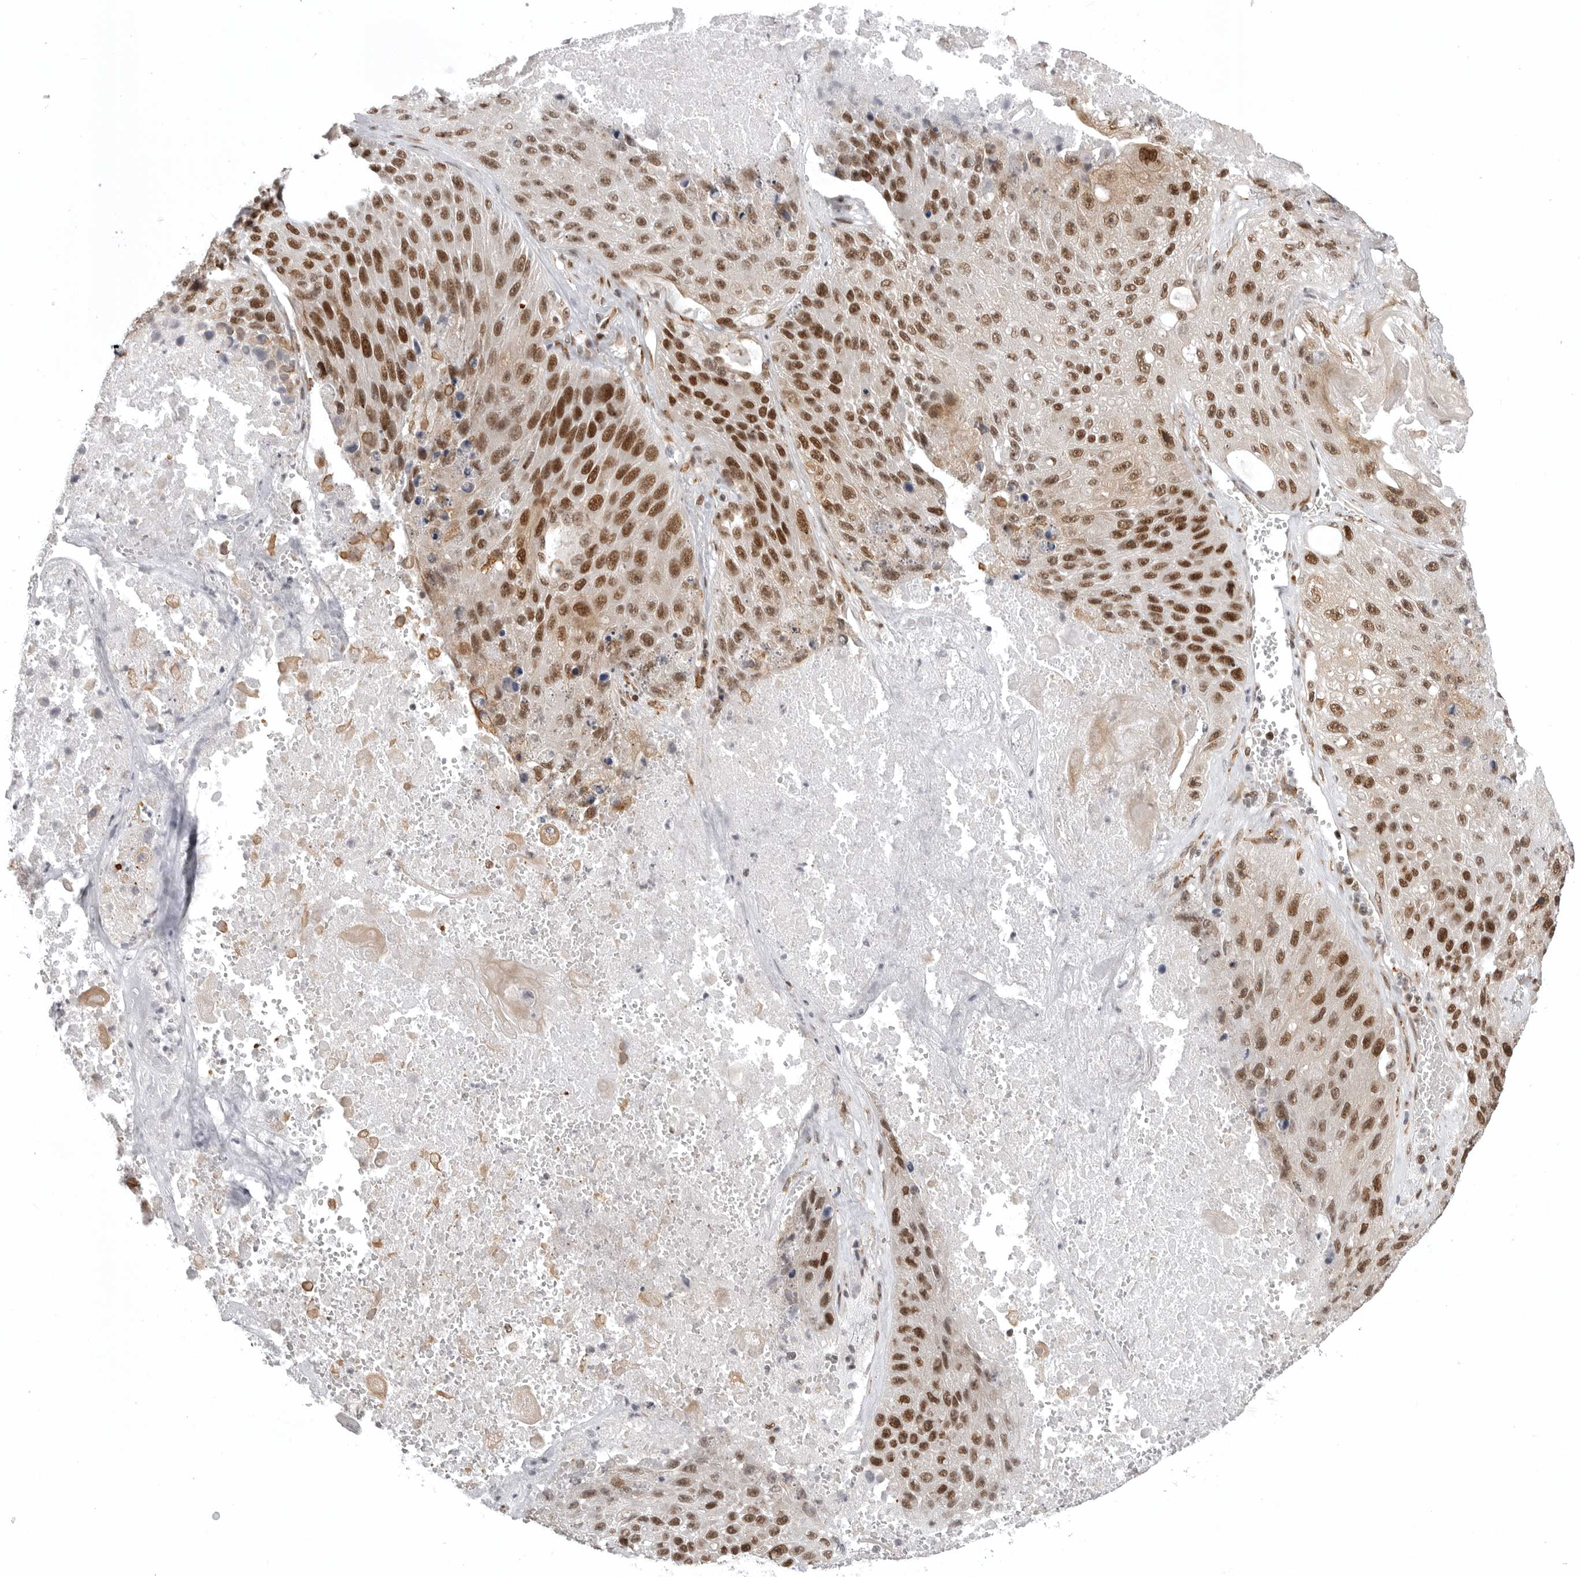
{"staining": {"intensity": "strong", "quantity": ">75%", "location": "nuclear"}, "tissue": "lung cancer", "cell_type": "Tumor cells", "image_type": "cancer", "snomed": [{"axis": "morphology", "description": "Squamous cell carcinoma, NOS"}, {"axis": "topography", "description": "Lung"}], "caption": "Protein analysis of squamous cell carcinoma (lung) tissue displays strong nuclear positivity in about >75% of tumor cells.", "gene": "PRDM10", "patient": {"sex": "male", "age": 61}}